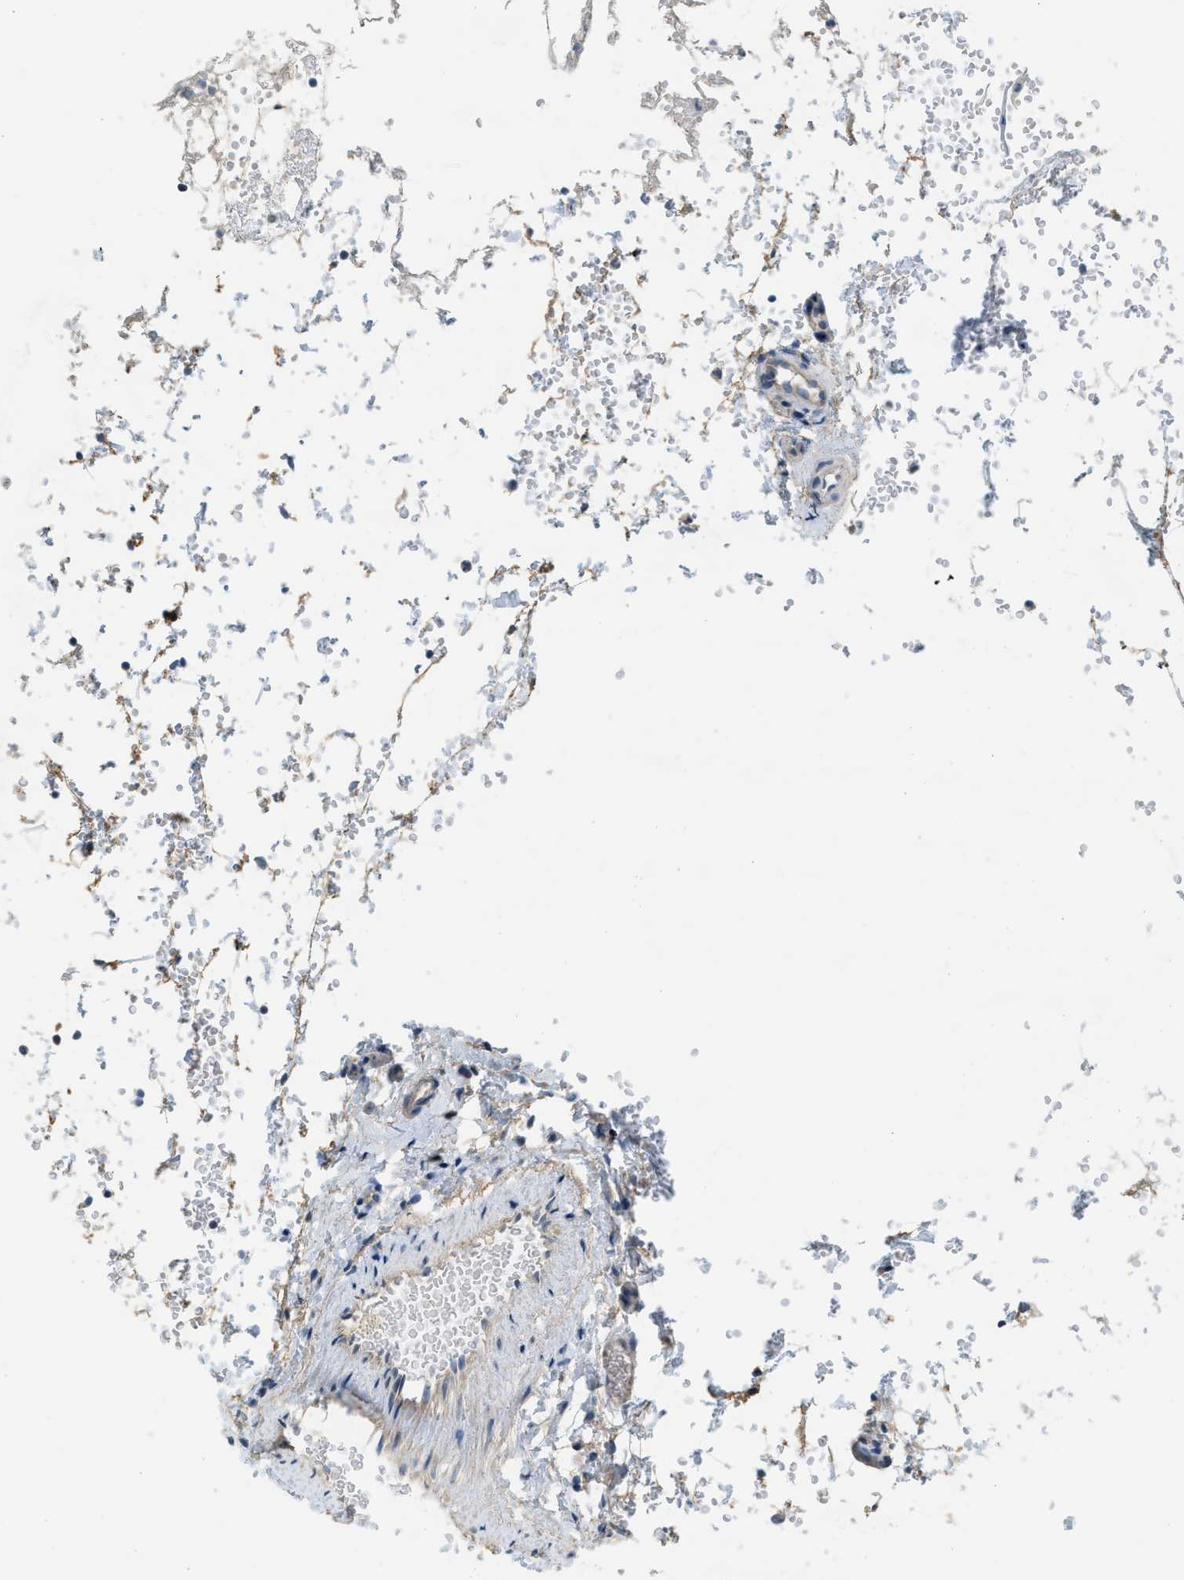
{"staining": {"intensity": "negative", "quantity": "none", "location": "none"}, "tissue": "tonsil", "cell_type": "Germinal center cells", "image_type": "normal", "snomed": [{"axis": "morphology", "description": "Normal tissue, NOS"}, {"axis": "topography", "description": "Tonsil"}], "caption": "Germinal center cells are negative for brown protein staining in benign tonsil. Nuclei are stained in blue.", "gene": "TMEM154", "patient": {"sex": "female", "age": 19}}